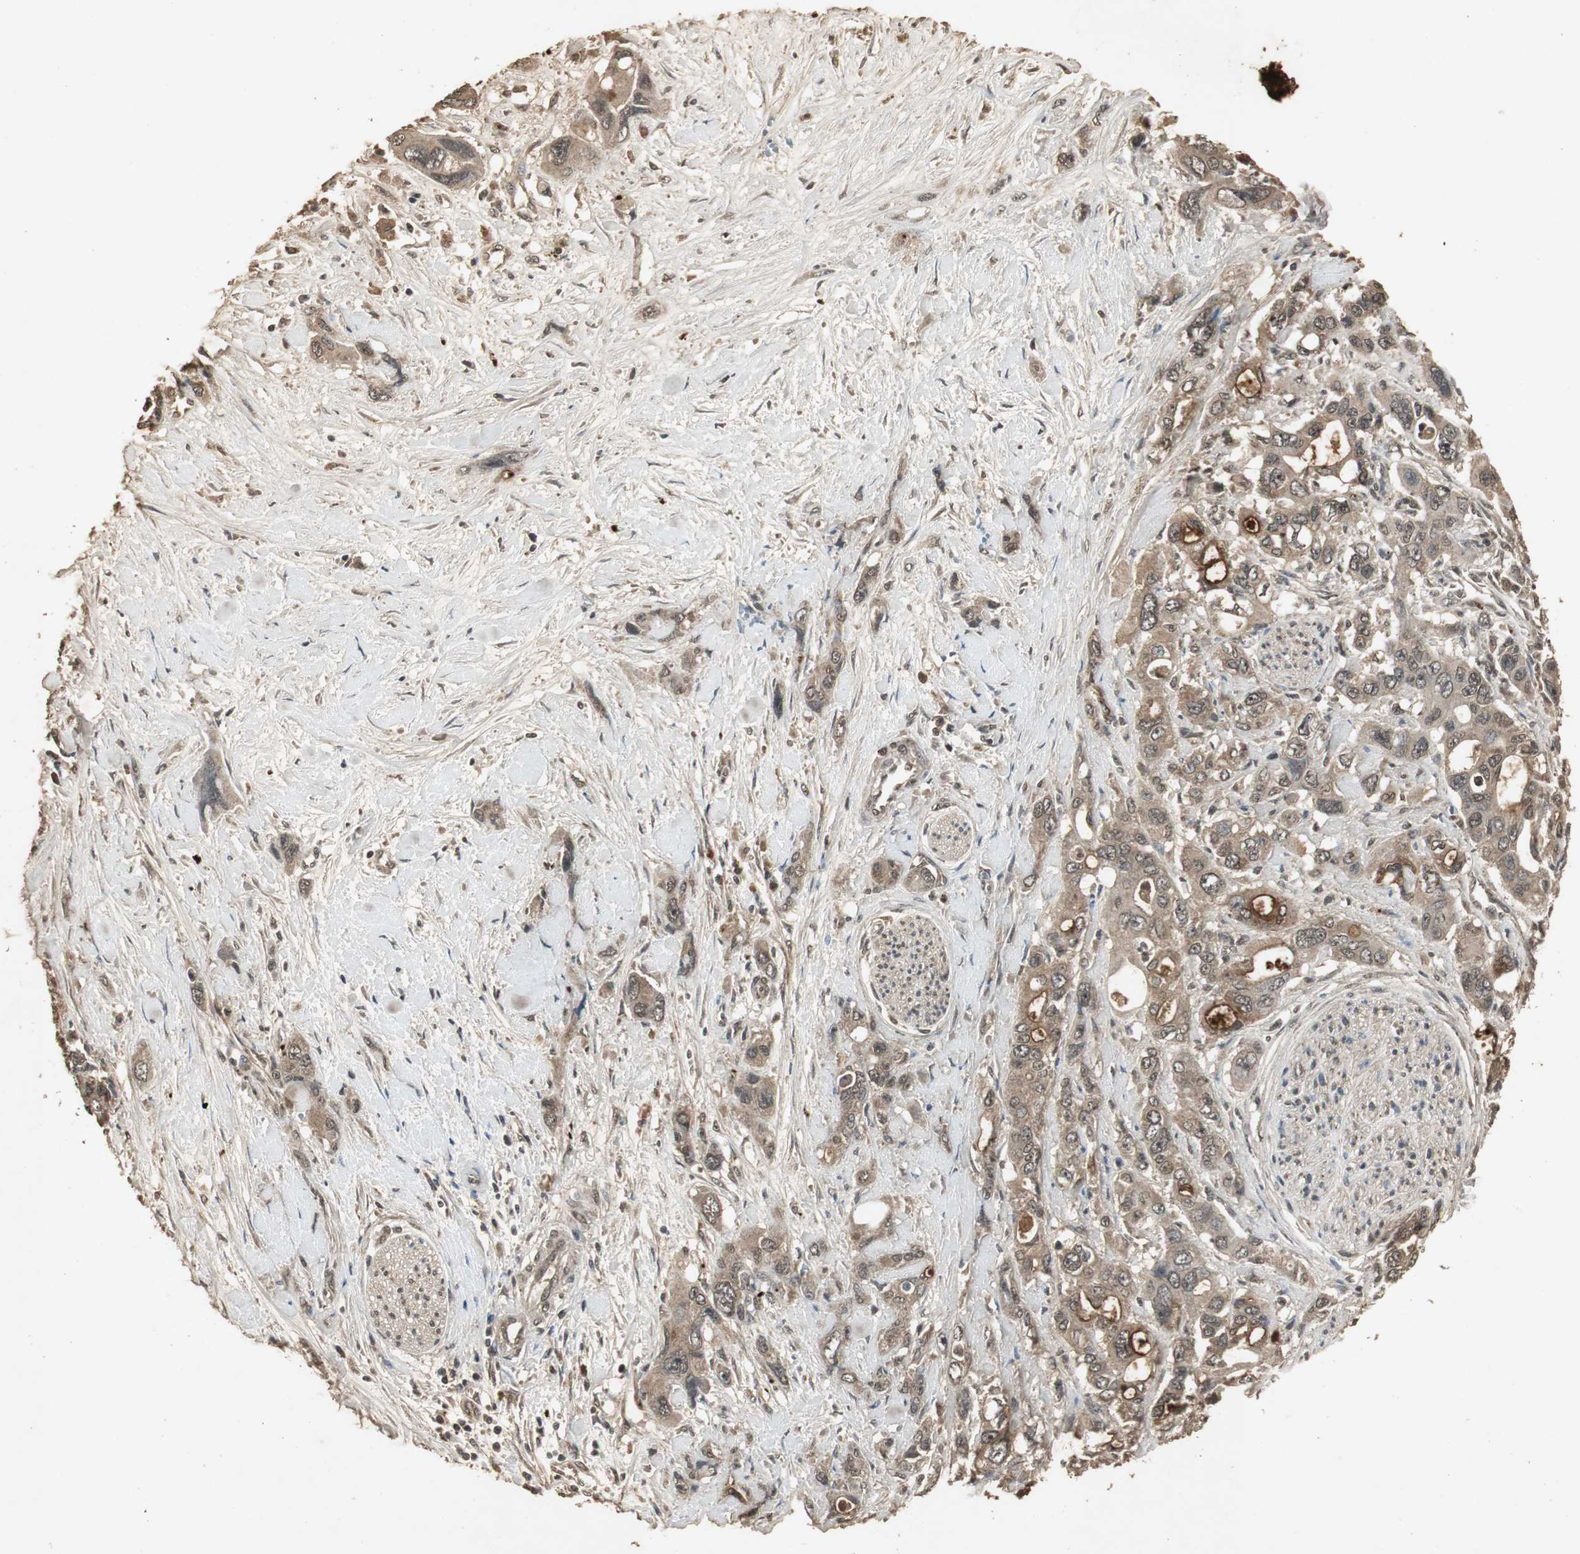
{"staining": {"intensity": "moderate", "quantity": ">75%", "location": "cytoplasmic/membranous,nuclear"}, "tissue": "pancreatic cancer", "cell_type": "Tumor cells", "image_type": "cancer", "snomed": [{"axis": "morphology", "description": "Adenocarcinoma, NOS"}, {"axis": "topography", "description": "Pancreas"}], "caption": "Protein staining of adenocarcinoma (pancreatic) tissue reveals moderate cytoplasmic/membranous and nuclear positivity in approximately >75% of tumor cells. (DAB IHC with brightfield microscopy, high magnification).", "gene": "EMX1", "patient": {"sex": "male", "age": 46}}